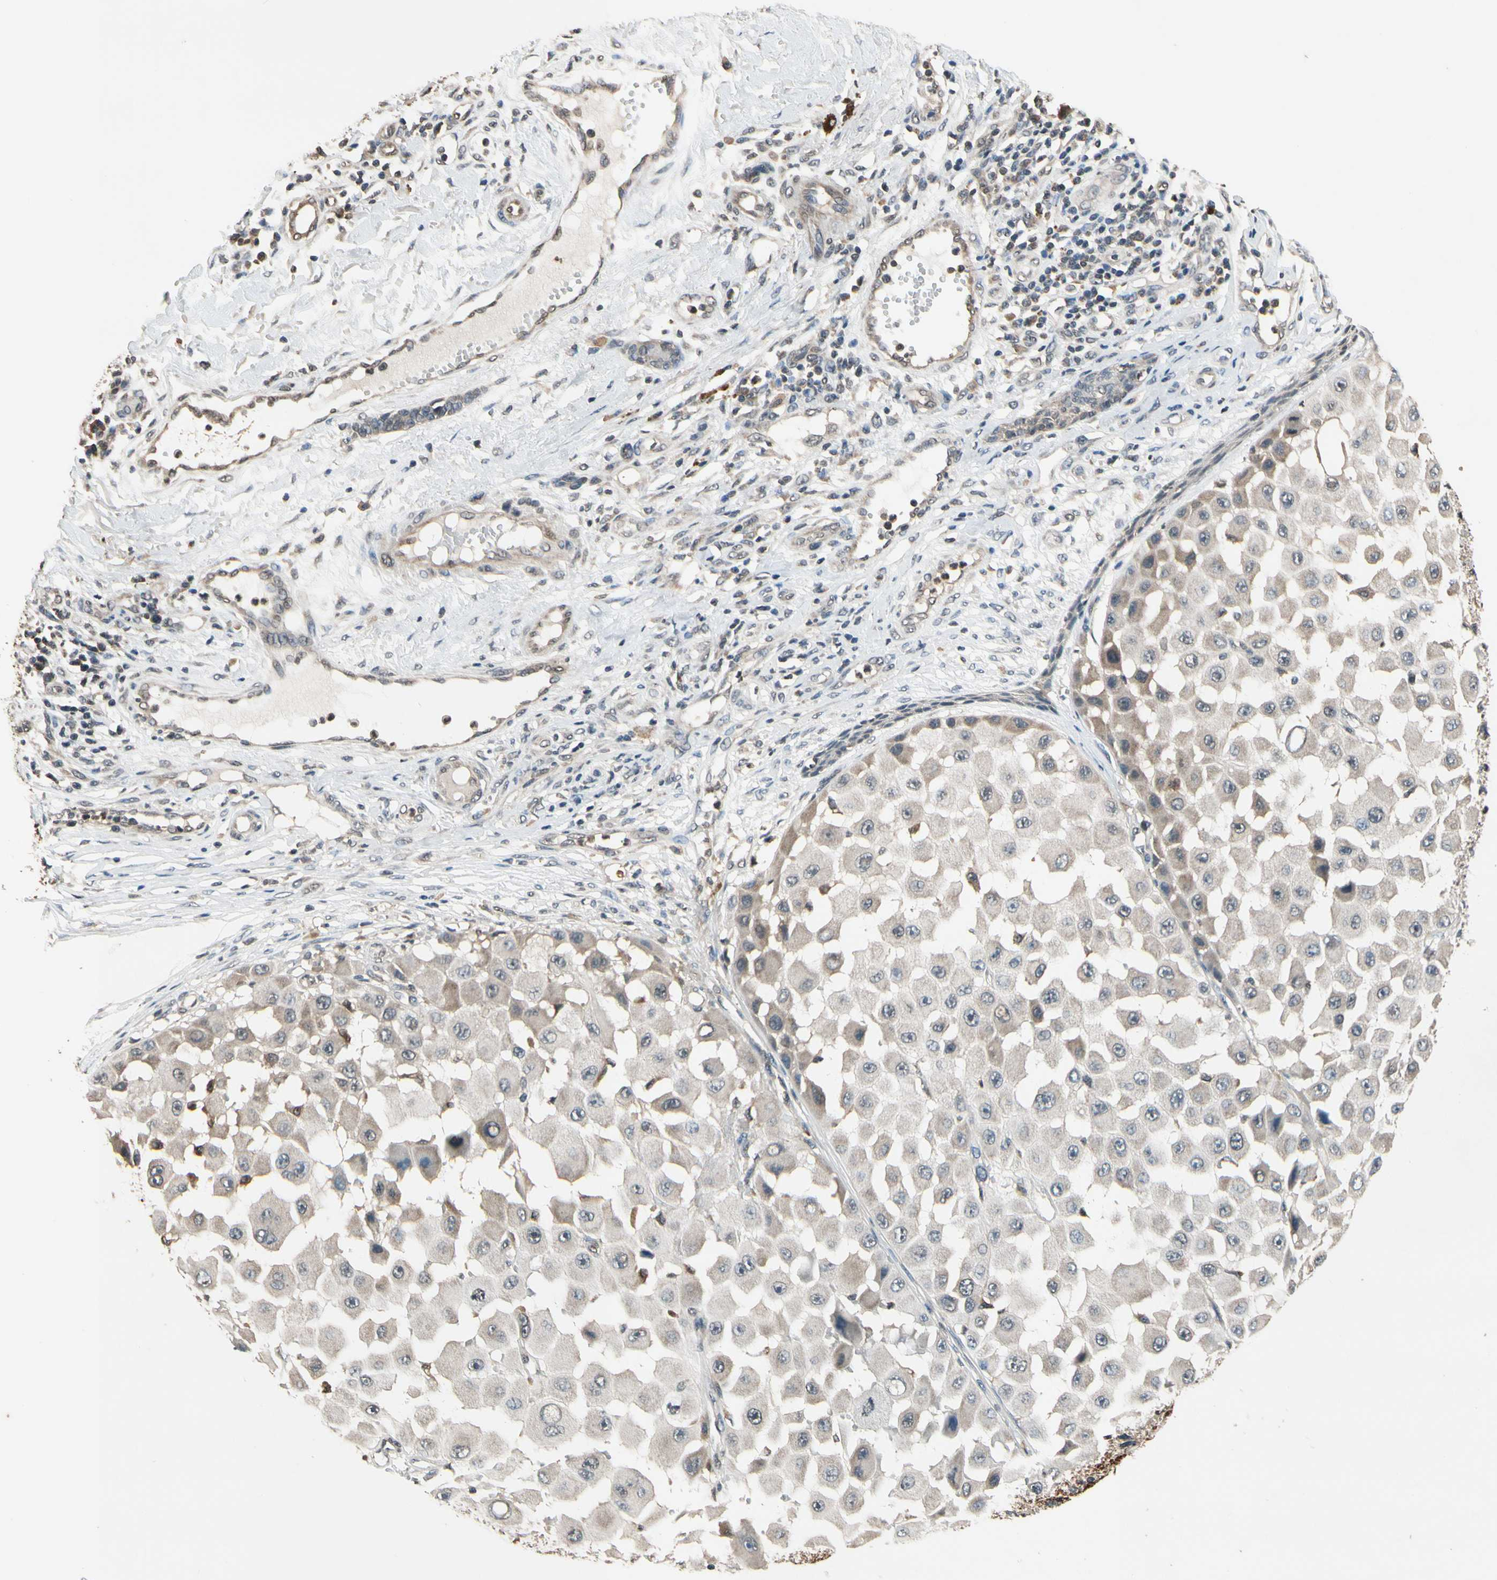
{"staining": {"intensity": "moderate", "quantity": ">75%", "location": "cytoplasmic/membranous"}, "tissue": "melanoma", "cell_type": "Tumor cells", "image_type": "cancer", "snomed": [{"axis": "morphology", "description": "Malignant melanoma, NOS"}, {"axis": "topography", "description": "Skin"}], "caption": "Brown immunohistochemical staining in human malignant melanoma demonstrates moderate cytoplasmic/membranous expression in about >75% of tumor cells.", "gene": "GCLC", "patient": {"sex": "female", "age": 81}}